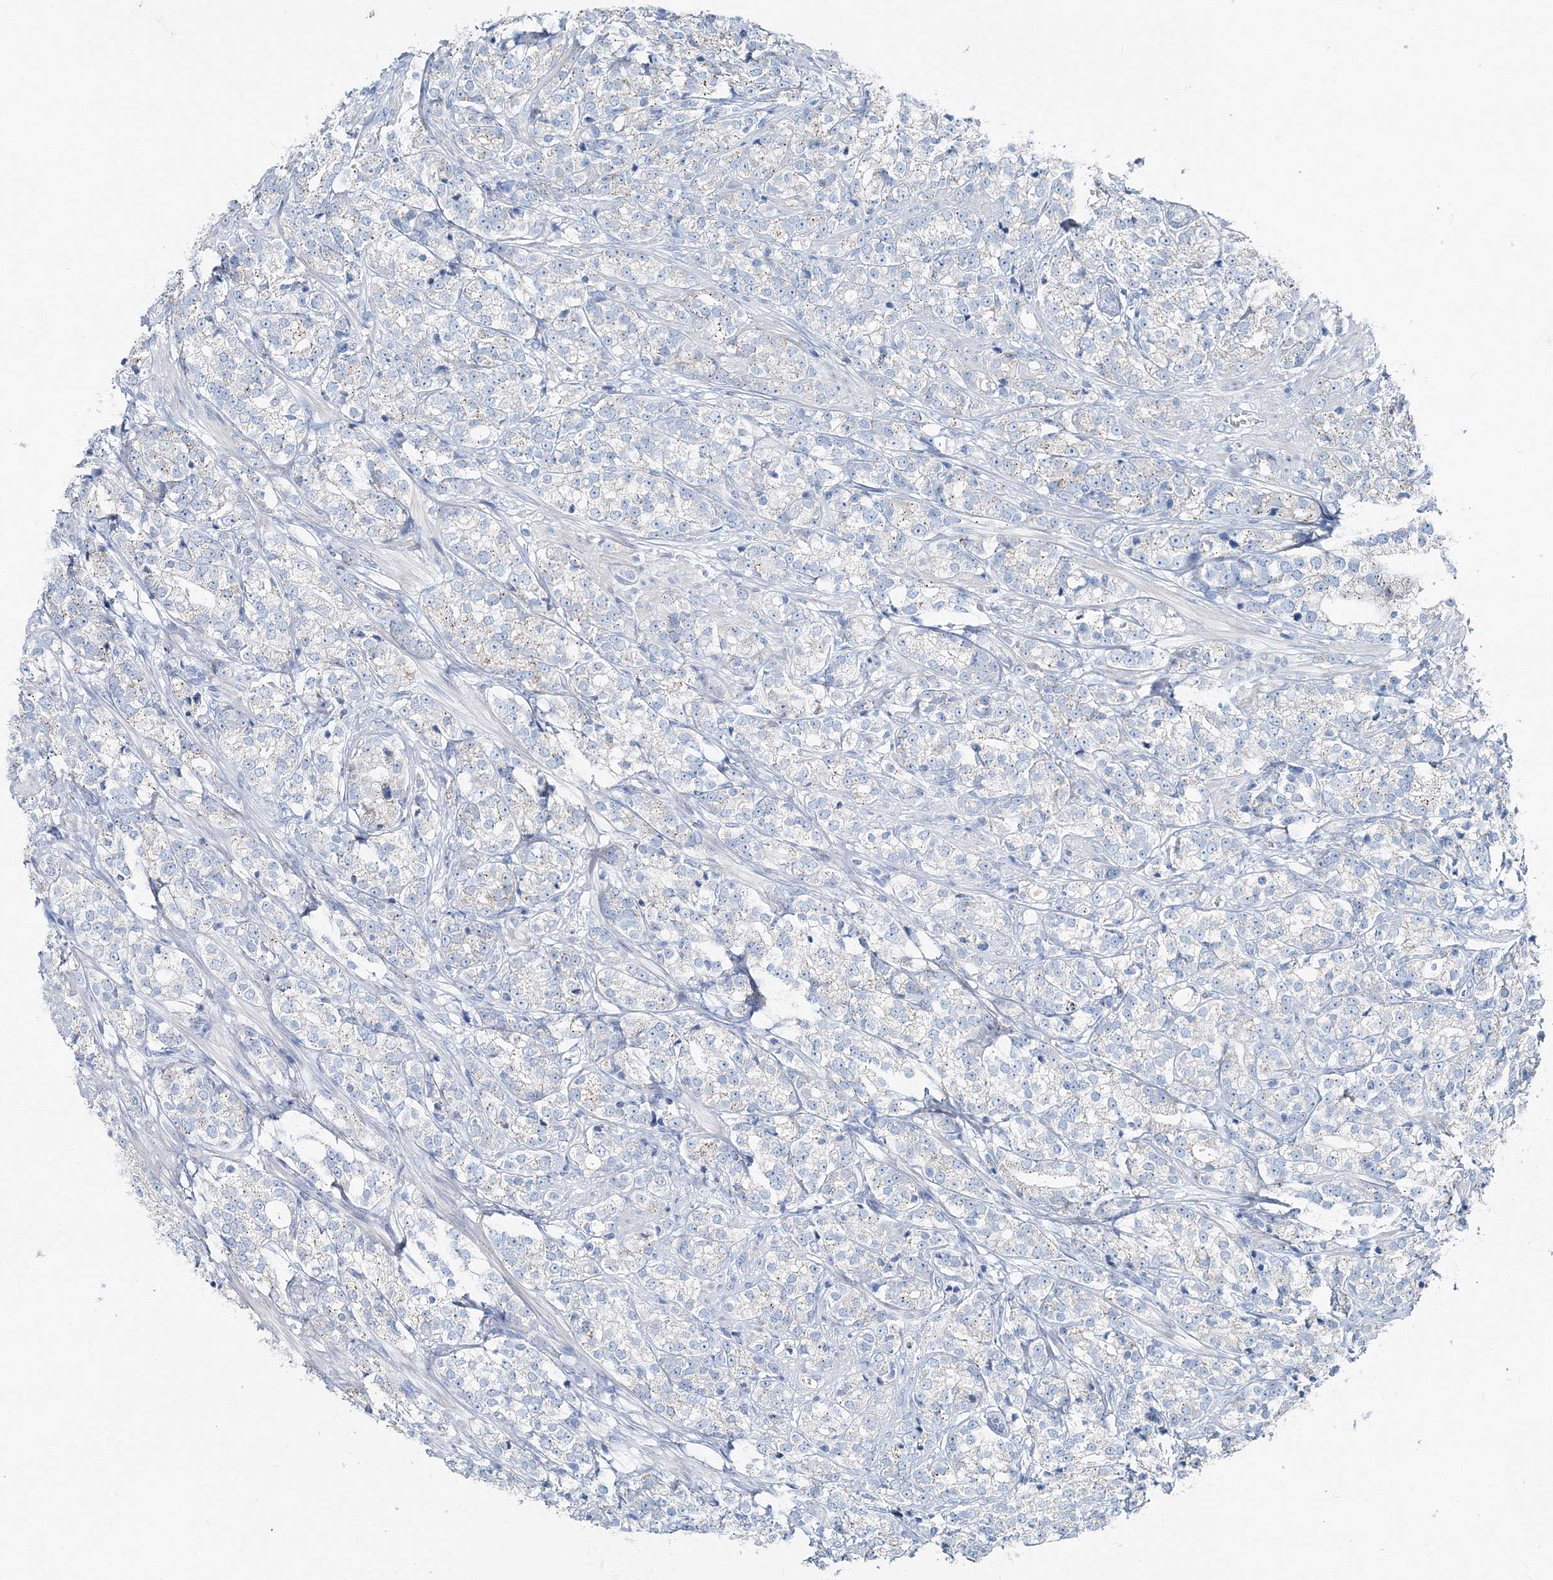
{"staining": {"intensity": "negative", "quantity": "none", "location": "none"}, "tissue": "prostate cancer", "cell_type": "Tumor cells", "image_type": "cancer", "snomed": [{"axis": "morphology", "description": "Adenocarcinoma, High grade"}, {"axis": "topography", "description": "Prostate"}], "caption": "This is an immunohistochemistry micrograph of human adenocarcinoma (high-grade) (prostate). There is no staining in tumor cells.", "gene": "GABARAPL2", "patient": {"sex": "male", "age": 69}}